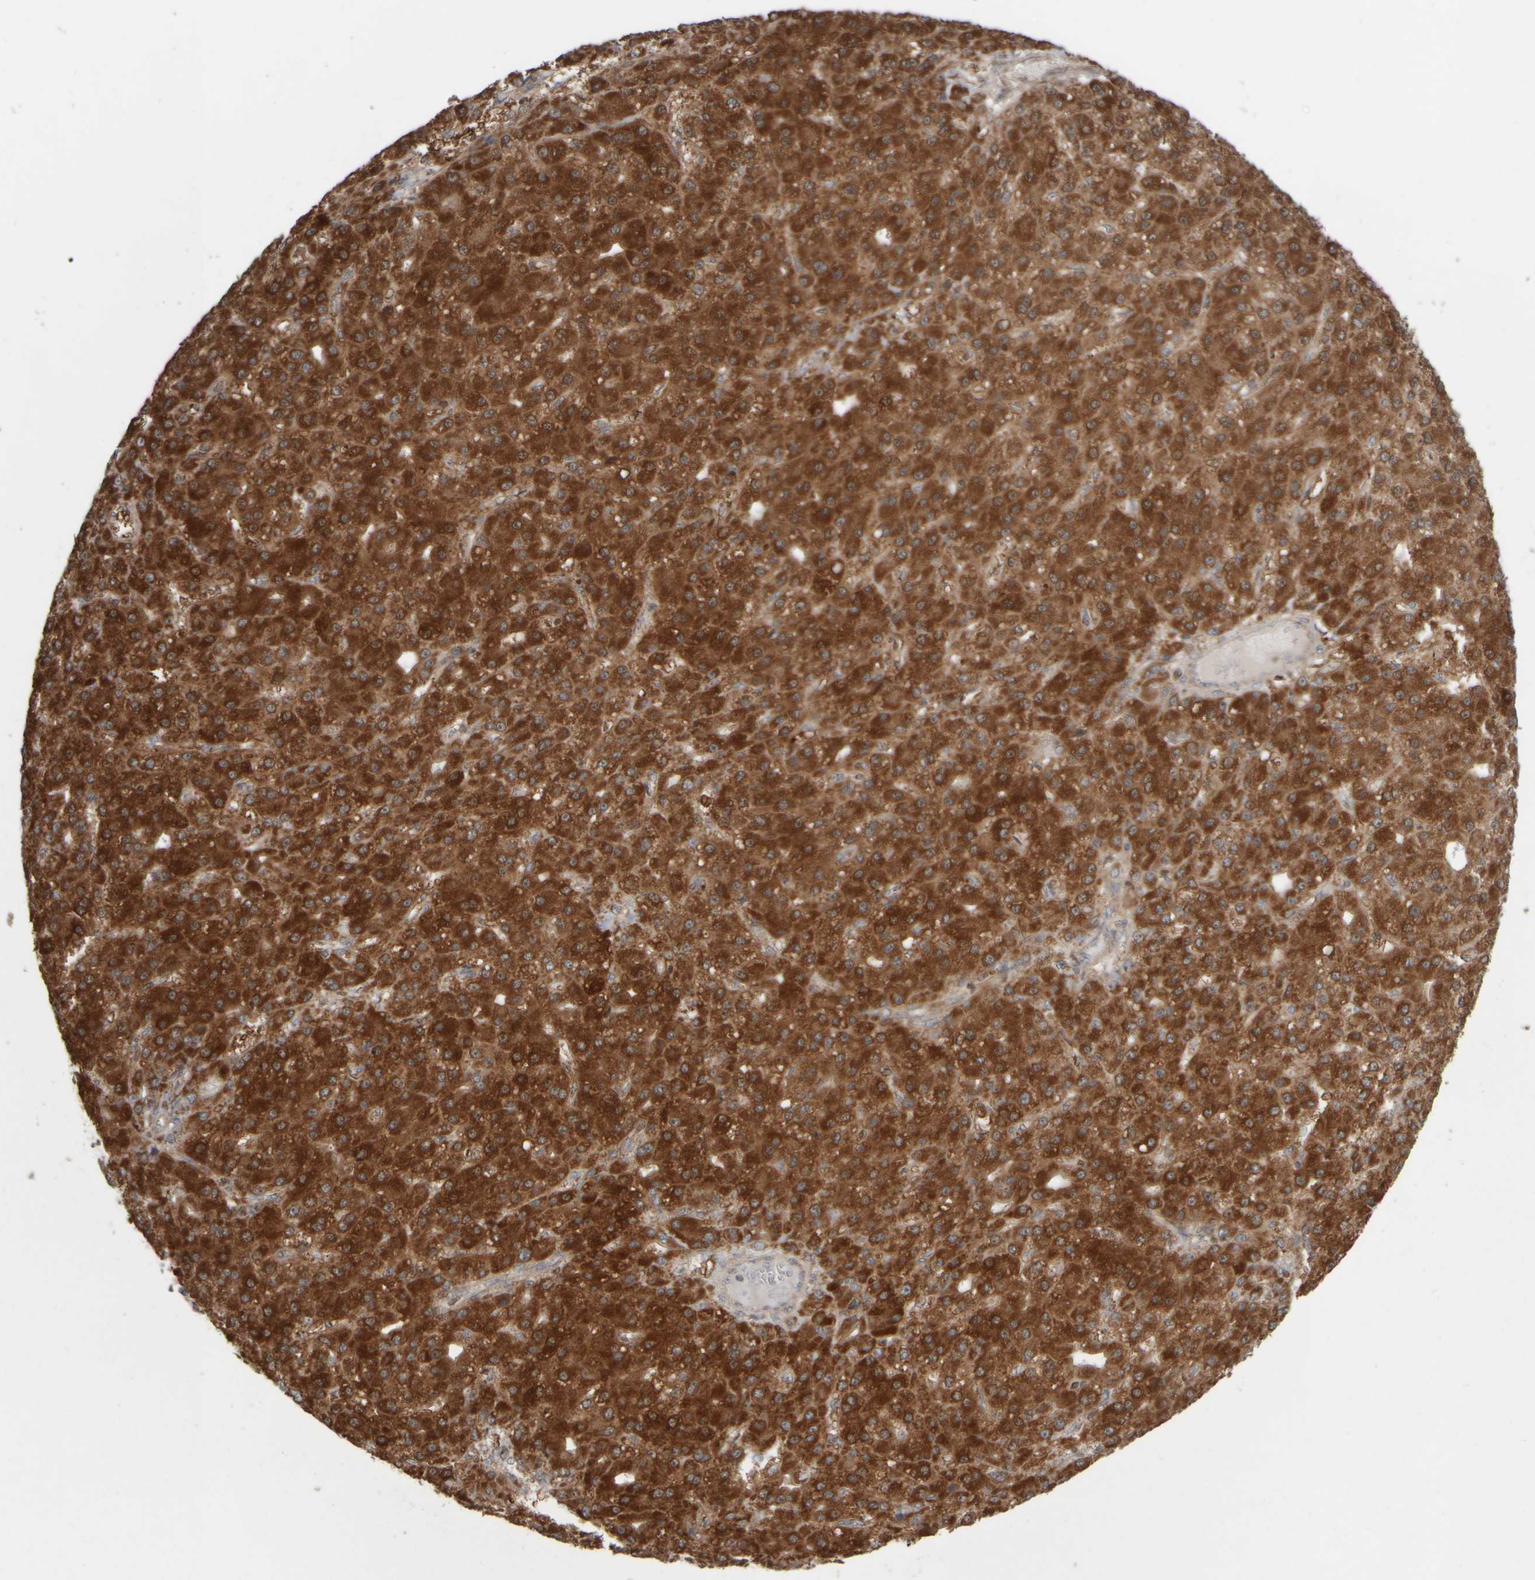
{"staining": {"intensity": "strong", "quantity": ">75%", "location": "cytoplasmic/membranous"}, "tissue": "liver cancer", "cell_type": "Tumor cells", "image_type": "cancer", "snomed": [{"axis": "morphology", "description": "Carcinoma, Hepatocellular, NOS"}, {"axis": "topography", "description": "Liver"}], "caption": "Liver hepatocellular carcinoma stained with IHC displays strong cytoplasmic/membranous positivity in approximately >75% of tumor cells.", "gene": "CWC27", "patient": {"sex": "male", "age": 67}}